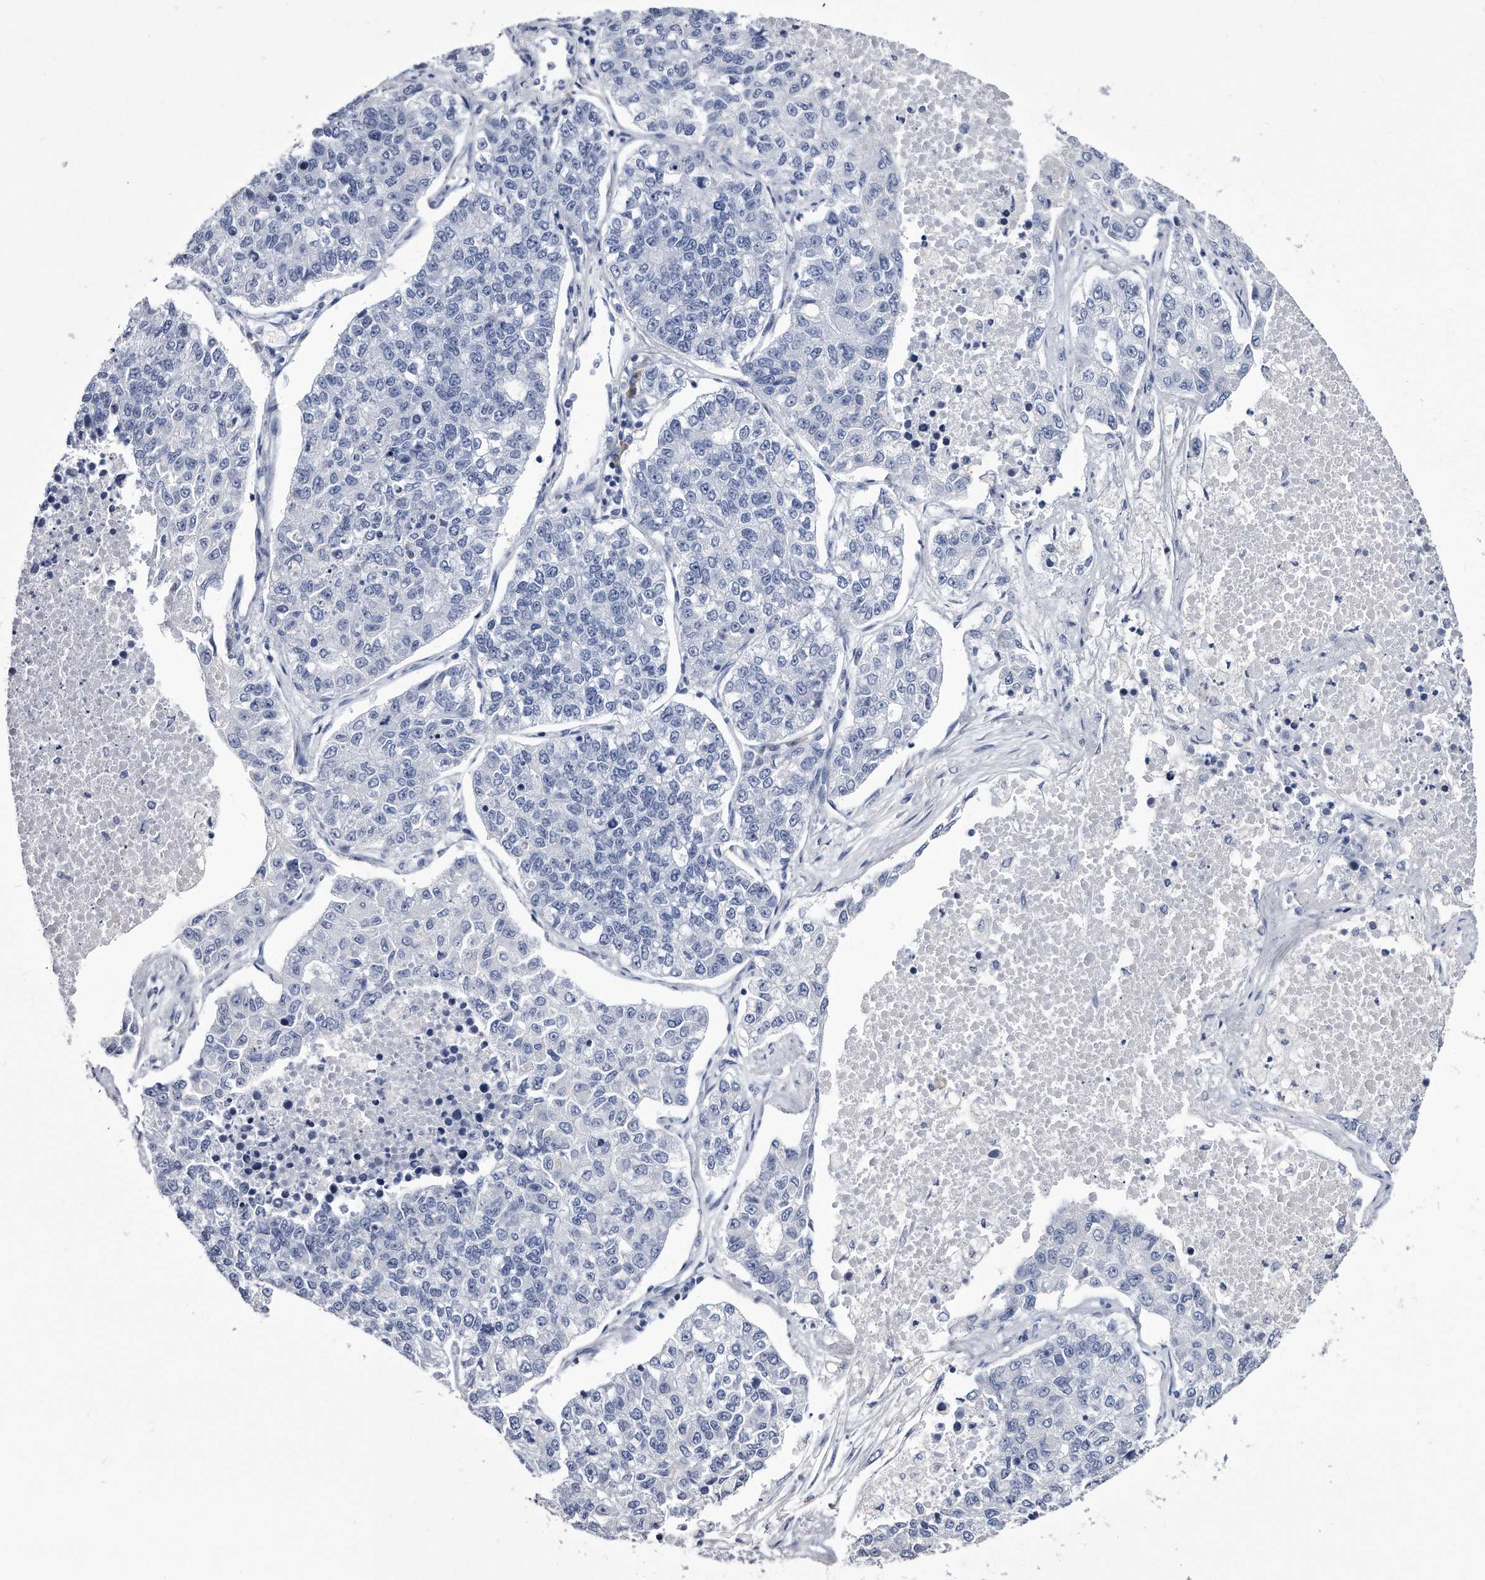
{"staining": {"intensity": "negative", "quantity": "none", "location": "none"}, "tissue": "lung cancer", "cell_type": "Tumor cells", "image_type": "cancer", "snomed": [{"axis": "morphology", "description": "Adenocarcinoma, NOS"}, {"axis": "topography", "description": "Lung"}], "caption": "IHC photomicrograph of lung cancer (adenocarcinoma) stained for a protein (brown), which reveals no positivity in tumor cells.", "gene": "KCTD8", "patient": {"sex": "male", "age": 49}}